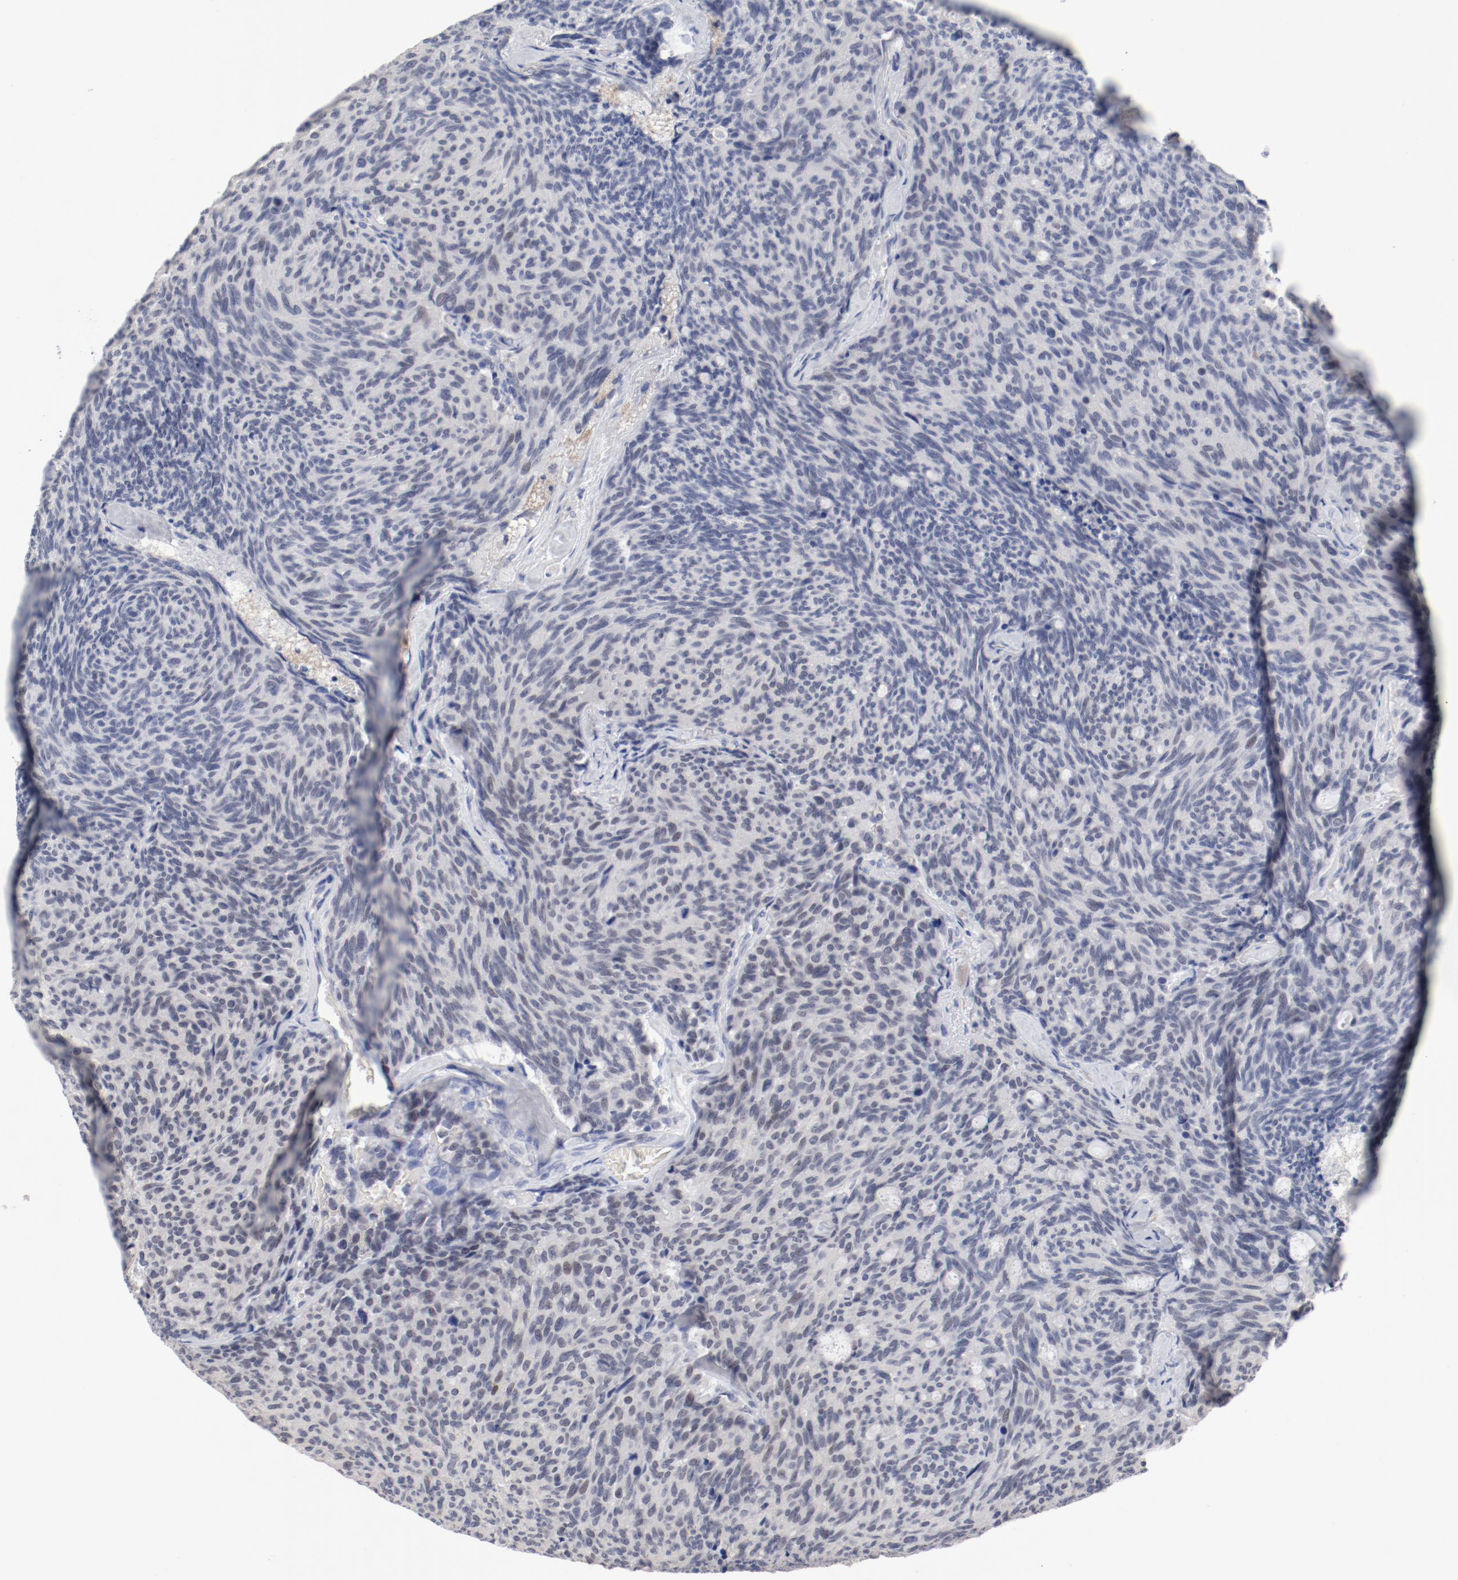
{"staining": {"intensity": "negative", "quantity": "none", "location": "none"}, "tissue": "carcinoid", "cell_type": "Tumor cells", "image_type": "cancer", "snomed": [{"axis": "morphology", "description": "Carcinoid, malignant, NOS"}, {"axis": "topography", "description": "Pancreas"}], "caption": "DAB (3,3'-diaminobenzidine) immunohistochemical staining of human malignant carcinoid displays no significant positivity in tumor cells.", "gene": "ANKLE2", "patient": {"sex": "female", "age": 54}}